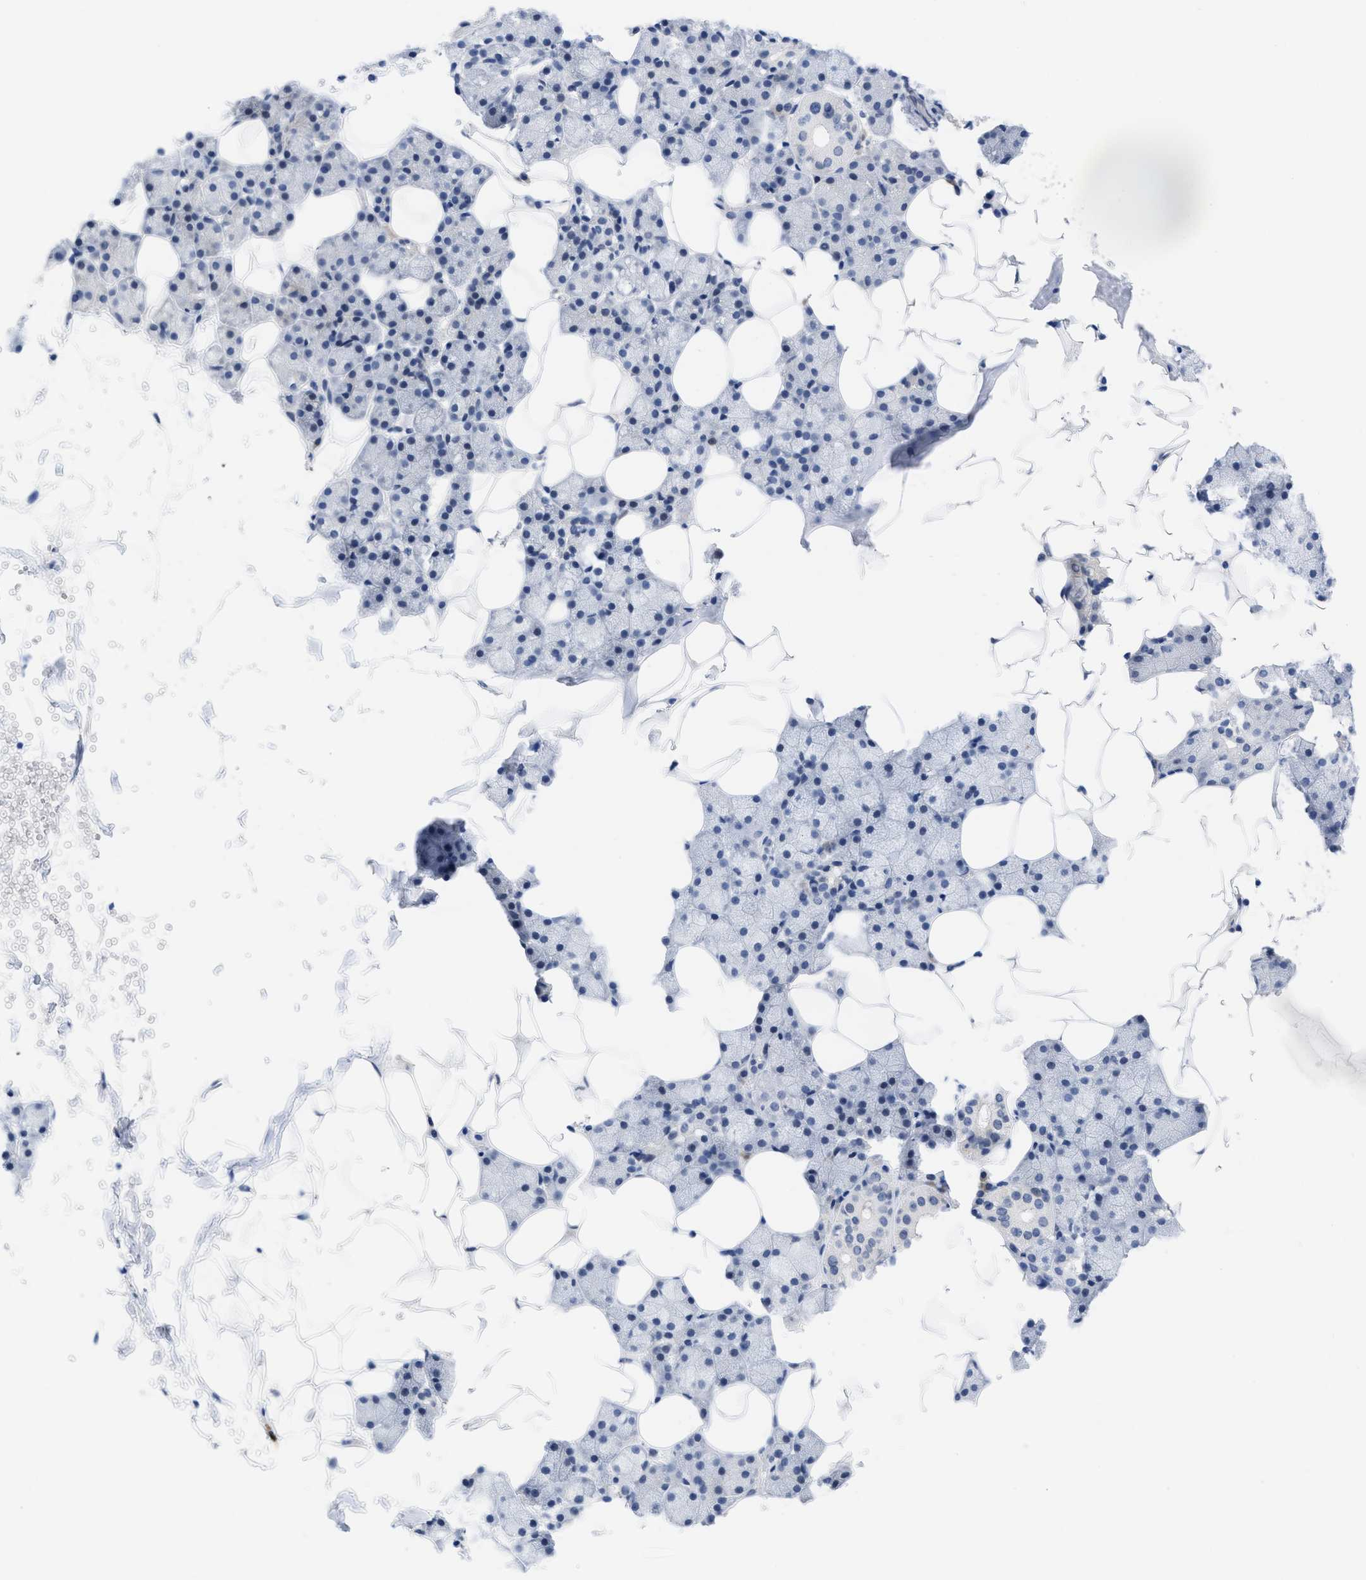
{"staining": {"intensity": "negative", "quantity": "none", "location": "none"}, "tissue": "salivary gland", "cell_type": "Glandular cells", "image_type": "normal", "snomed": [{"axis": "morphology", "description": "Normal tissue, NOS"}, {"axis": "topography", "description": "Salivary gland"}], "caption": "Glandular cells are negative for brown protein staining in unremarkable salivary gland. The staining was performed using DAB (3,3'-diaminobenzidine) to visualize the protein expression in brown, while the nuclei were stained in blue with hematoxylin (Magnification: 20x).", "gene": "ACKR1", "patient": {"sex": "female", "age": 33}}